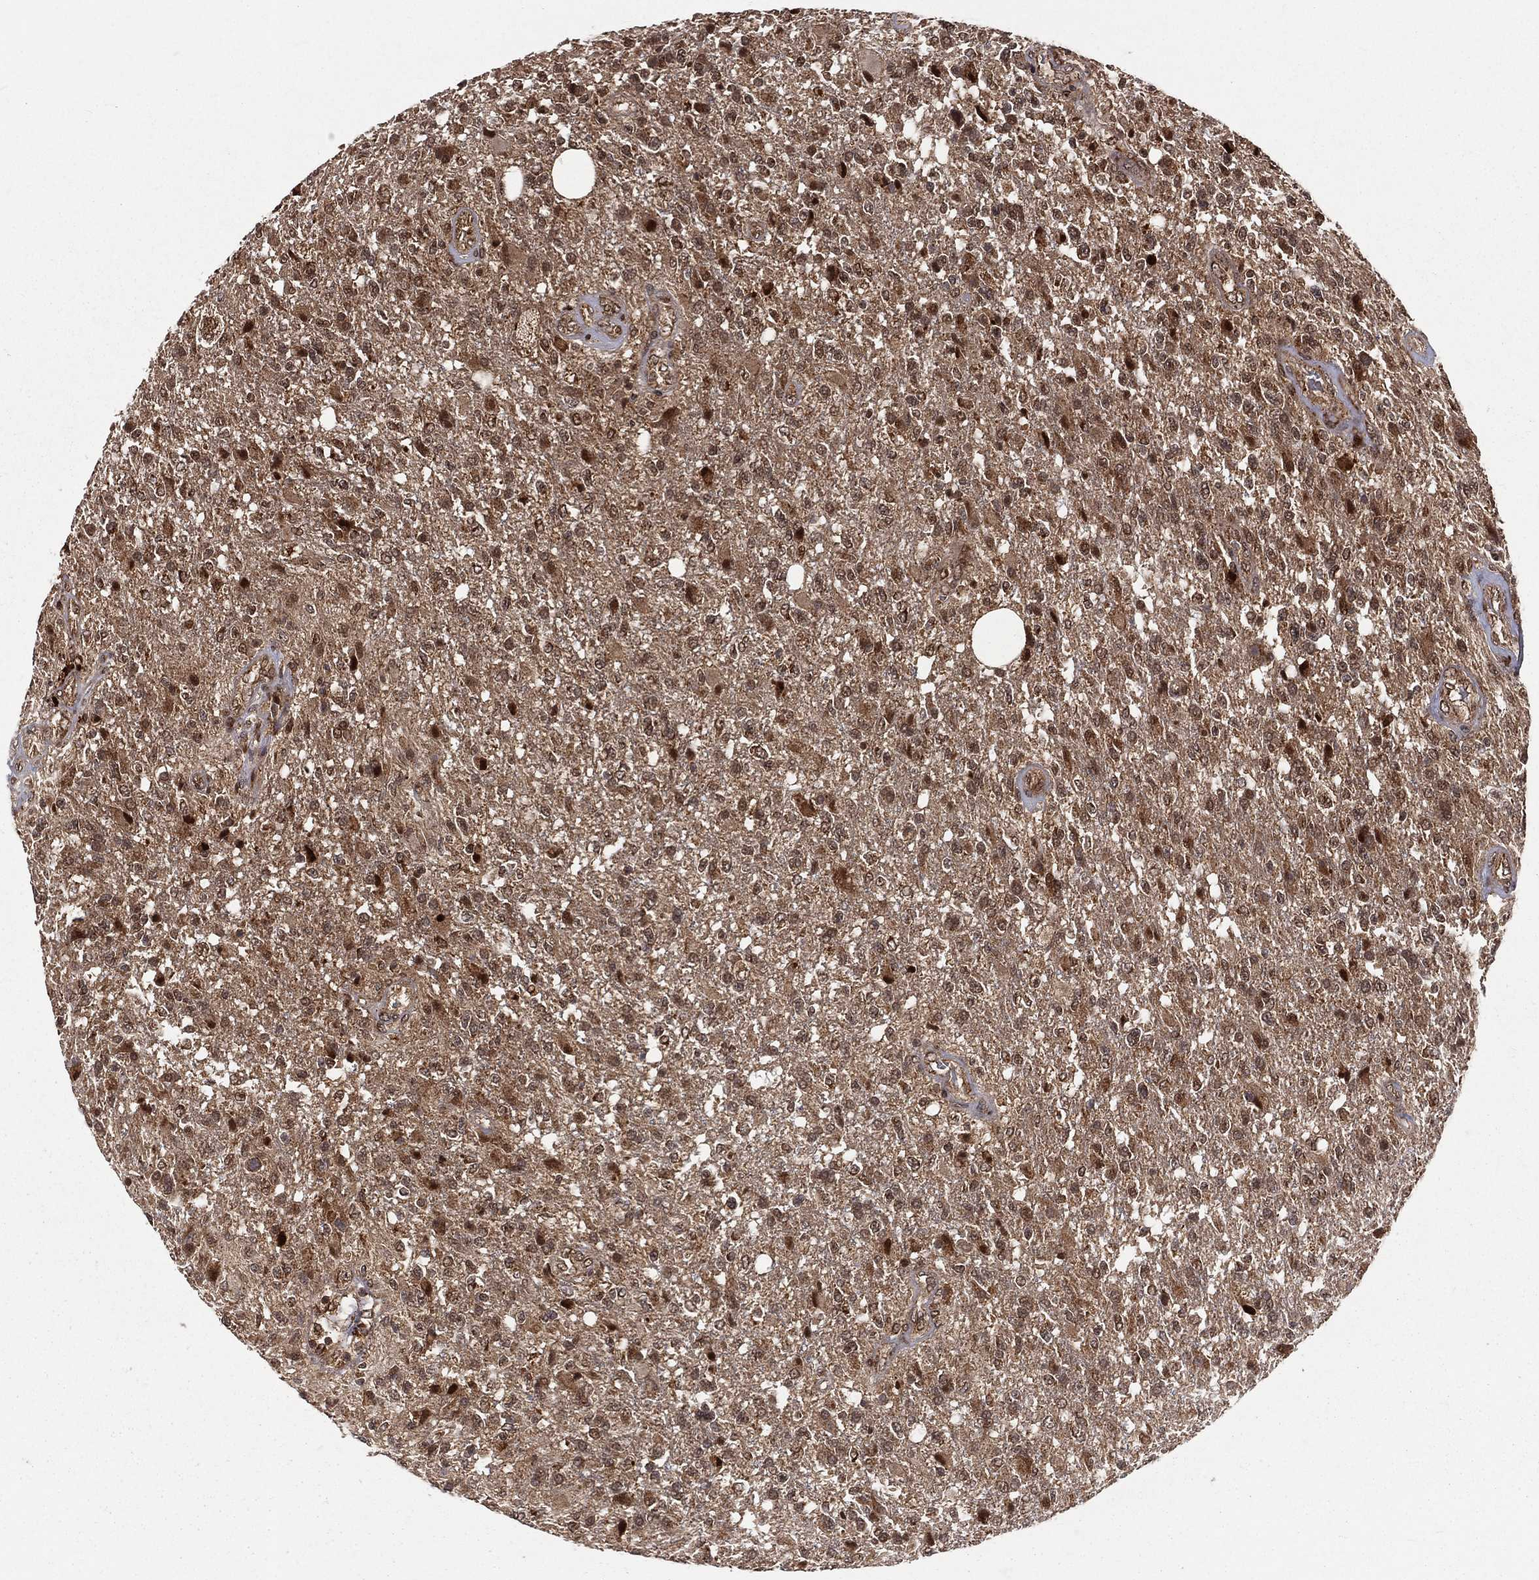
{"staining": {"intensity": "strong", "quantity": "25%-75%", "location": "cytoplasmic/membranous,nuclear"}, "tissue": "glioma", "cell_type": "Tumor cells", "image_type": "cancer", "snomed": [{"axis": "morphology", "description": "Glioma, malignant, High grade"}, {"axis": "topography", "description": "Brain"}], "caption": "Tumor cells demonstrate high levels of strong cytoplasmic/membranous and nuclear positivity in about 25%-75% of cells in human glioma.", "gene": "MDM2", "patient": {"sex": "male", "age": 56}}